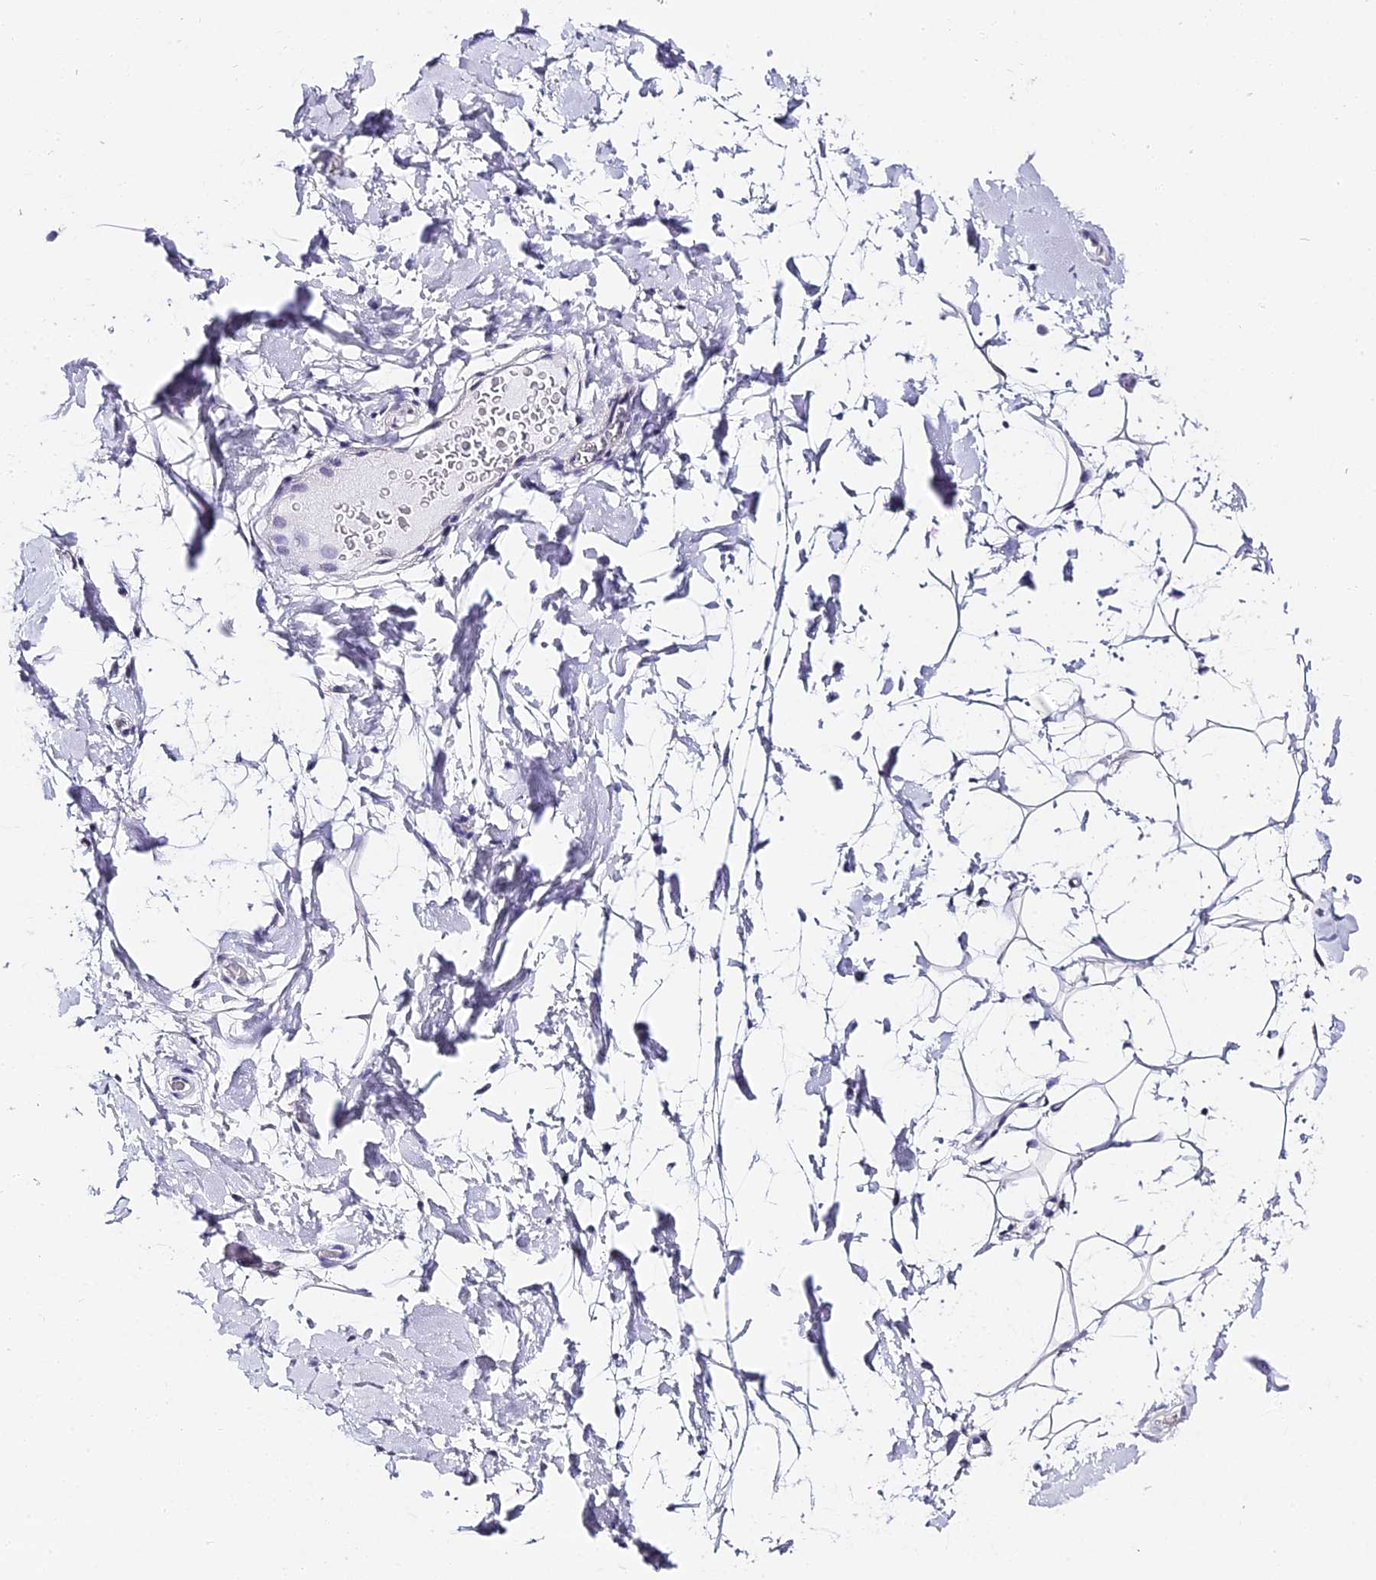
{"staining": {"intensity": "negative", "quantity": "none", "location": "none"}, "tissue": "adipose tissue", "cell_type": "Adipocytes", "image_type": "normal", "snomed": [{"axis": "morphology", "description": "Normal tissue, NOS"}, {"axis": "topography", "description": "Breast"}], "caption": "DAB (3,3'-diaminobenzidine) immunohistochemical staining of unremarkable human adipose tissue exhibits no significant expression in adipocytes.", "gene": "ABHD14A", "patient": {"sex": "female", "age": 26}}